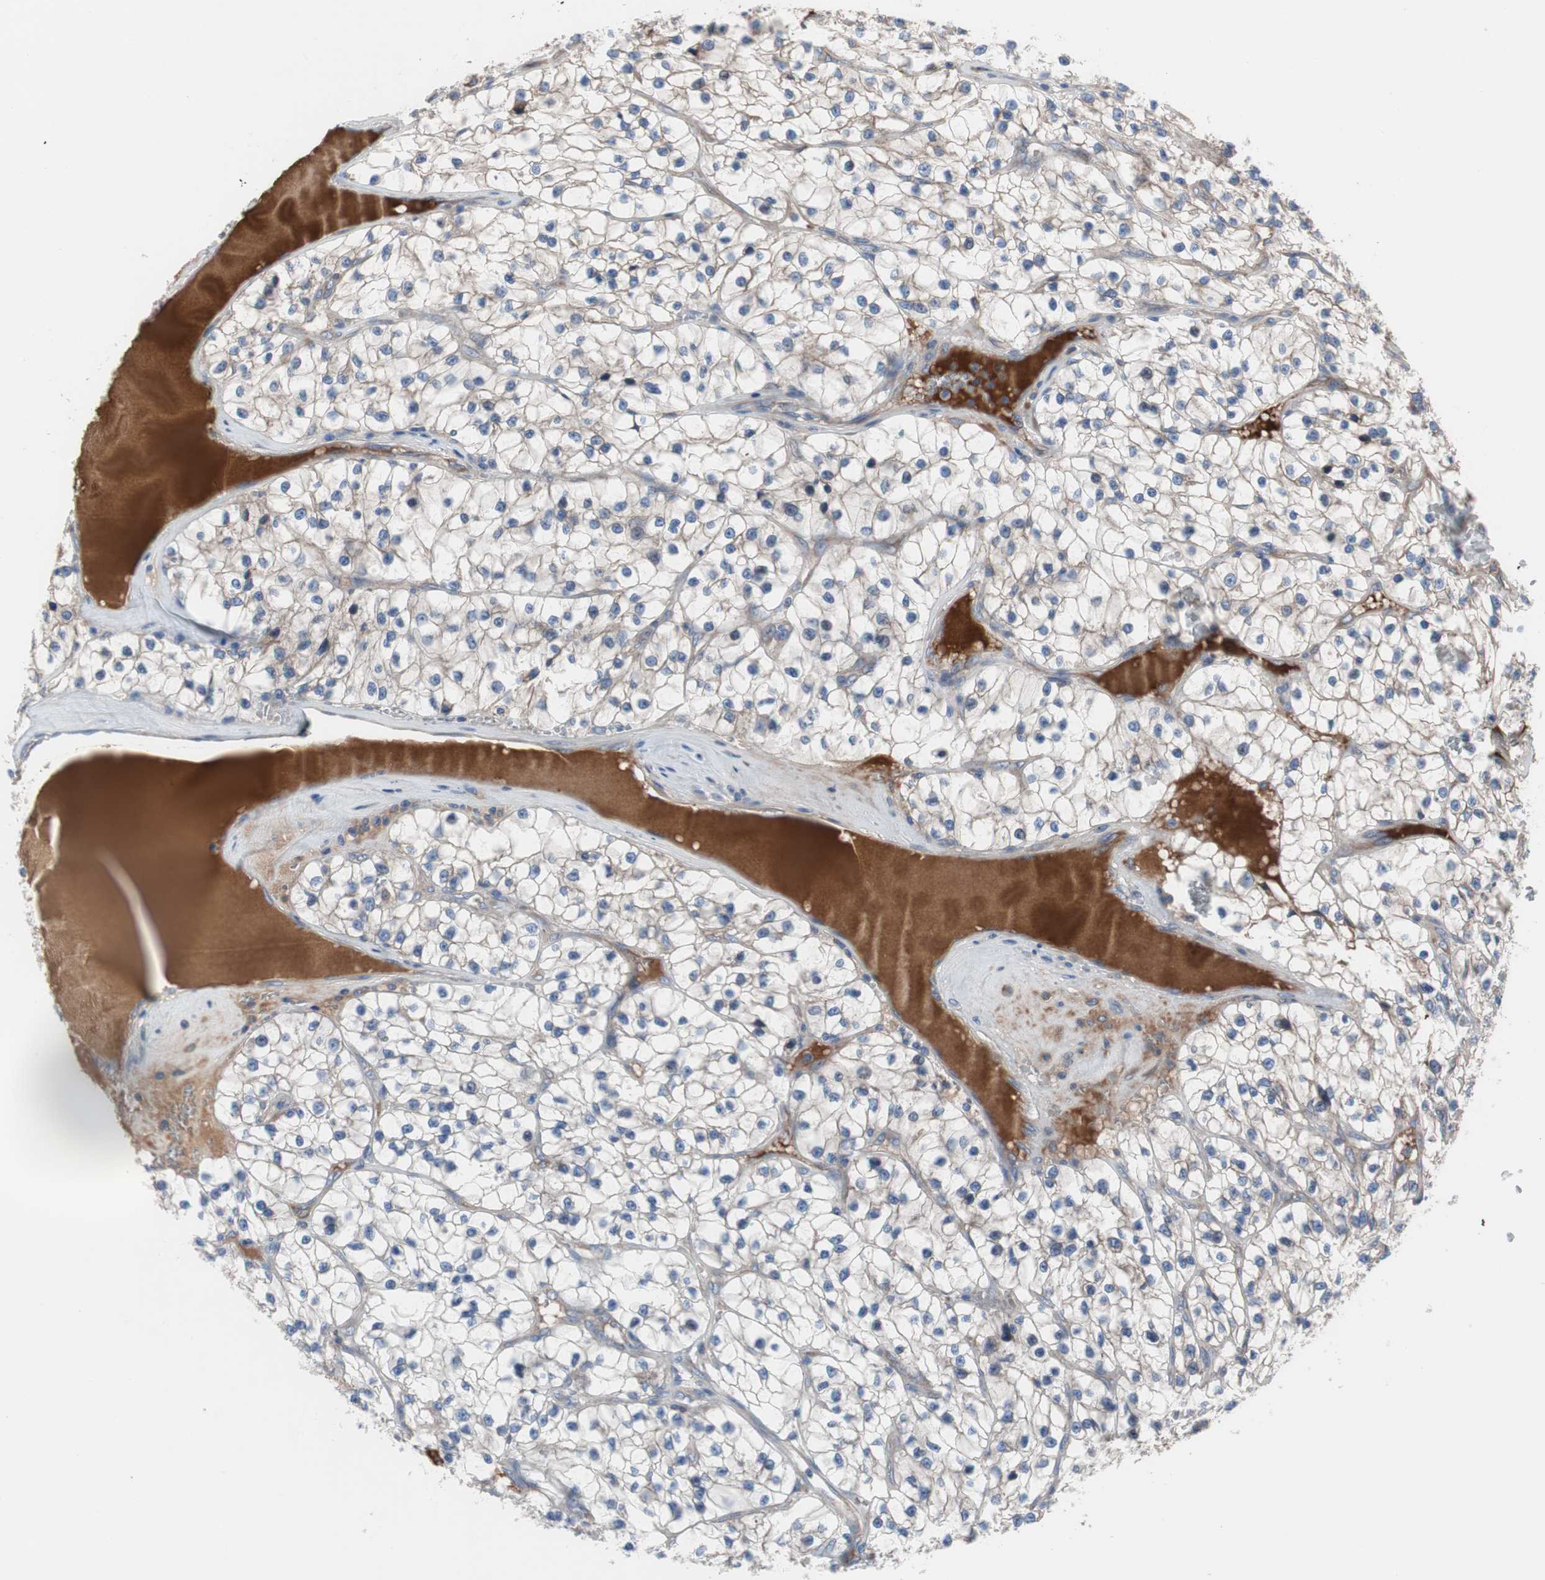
{"staining": {"intensity": "weak", "quantity": ">75%", "location": "cytoplasmic/membranous"}, "tissue": "renal cancer", "cell_type": "Tumor cells", "image_type": "cancer", "snomed": [{"axis": "morphology", "description": "Adenocarcinoma, NOS"}, {"axis": "topography", "description": "Kidney"}], "caption": "Brown immunohistochemical staining in renal cancer exhibits weak cytoplasmic/membranous expression in about >75% of tumor cells.", "gene": "KANSL1", "patient": {"sex": "female", "age": 57}}